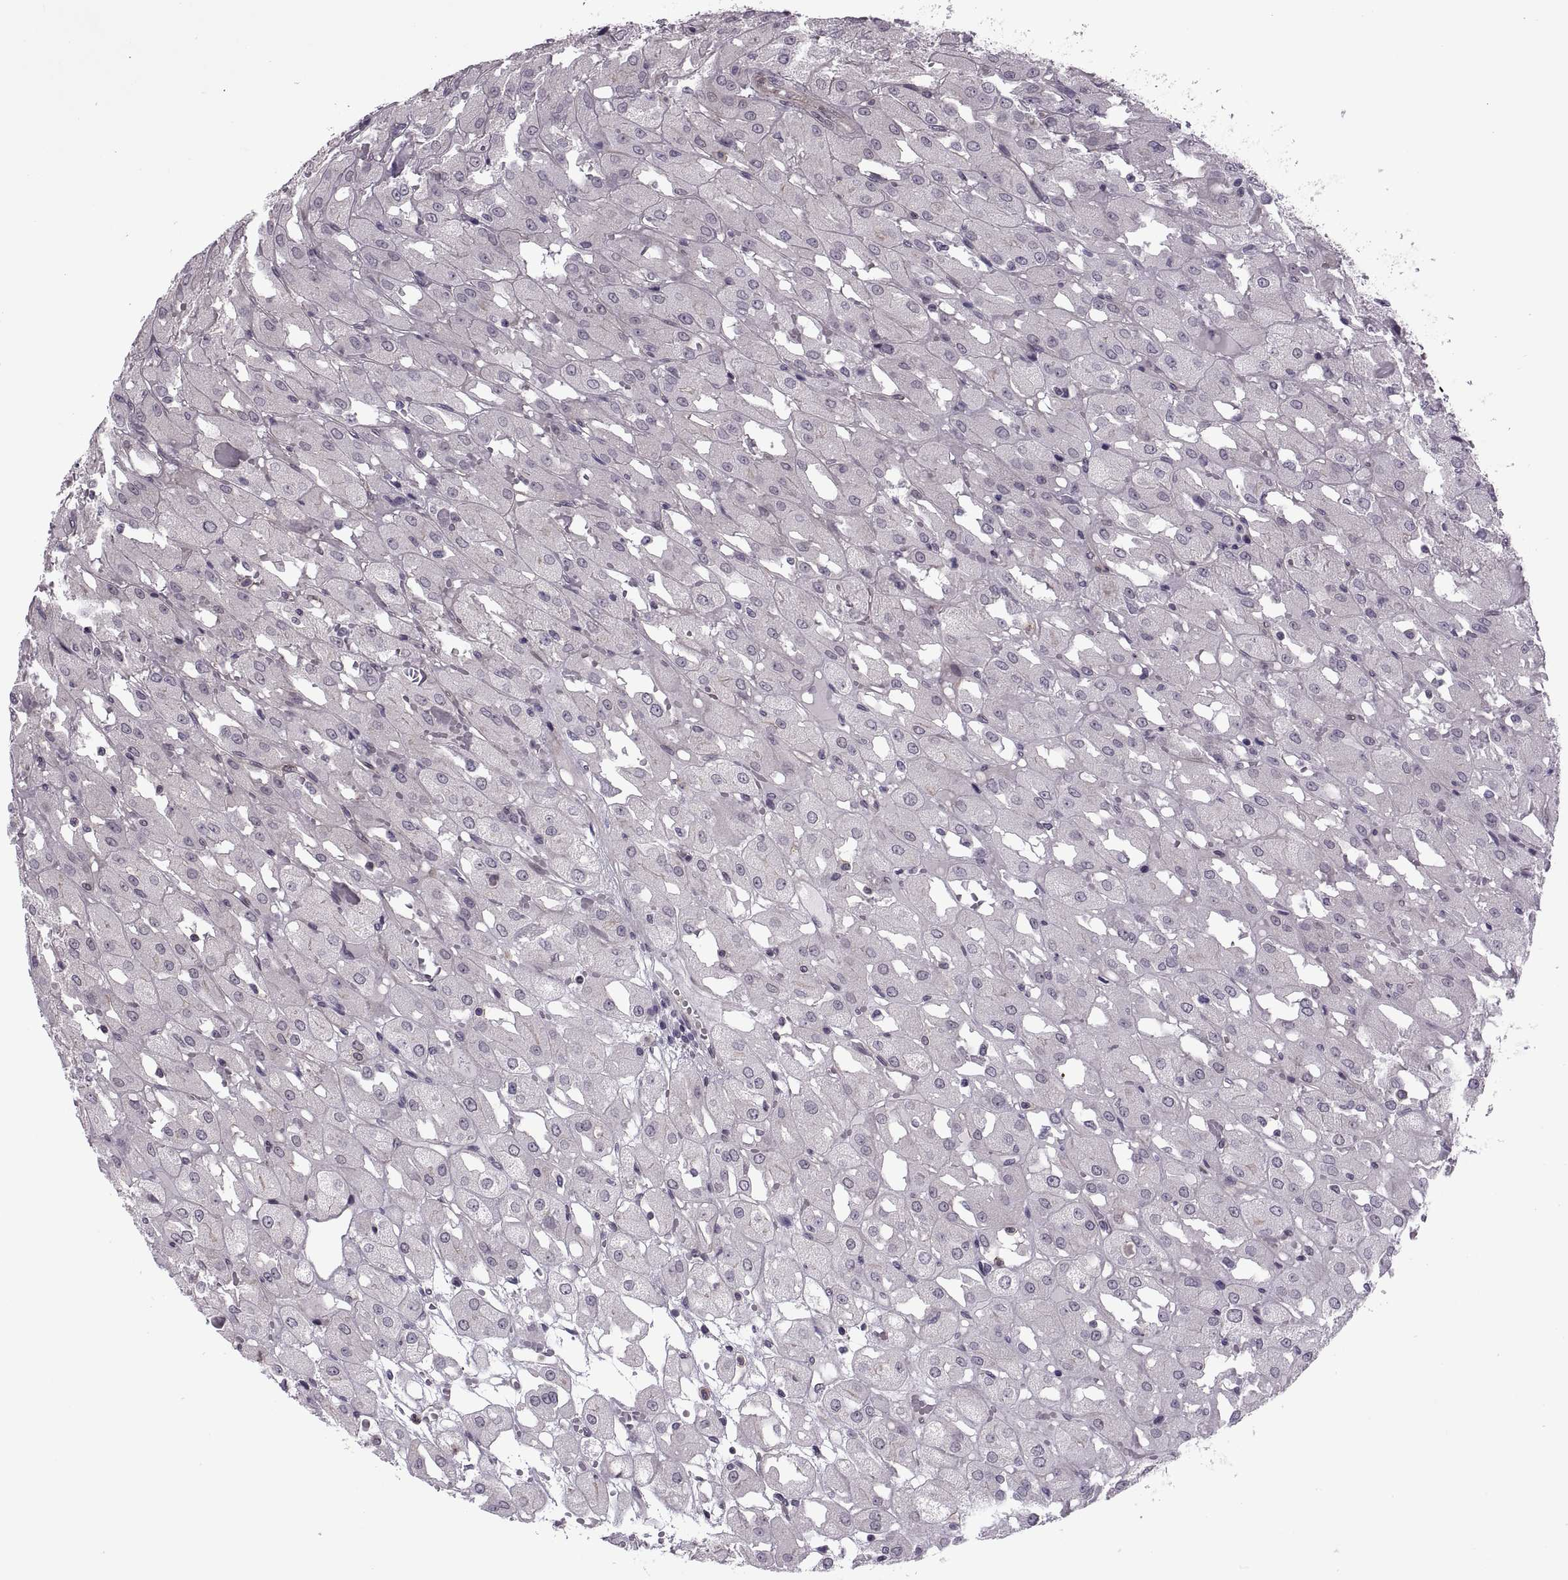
{"staining": {"intensity": "negative", "quantity": "none", "location": "none"}, "tissue": "renal cancer", "cell_type": "Tumor cells", "image_type": "cancer", "snomed": [{"axis": "morphology", "description": "Adenocarcinoma, NOS"}, {"axis": "topography", "description": "Kidney"}], "caption": "High magnification brightfield microscopy of renal cancer (adenocarcinoma) stained with DAB (brown) and counterstained with hematoxylin (blue): tumor cells show no significant positivity.", "gene": "ODF3", "patient": {"sex": "male", "age": 72}}